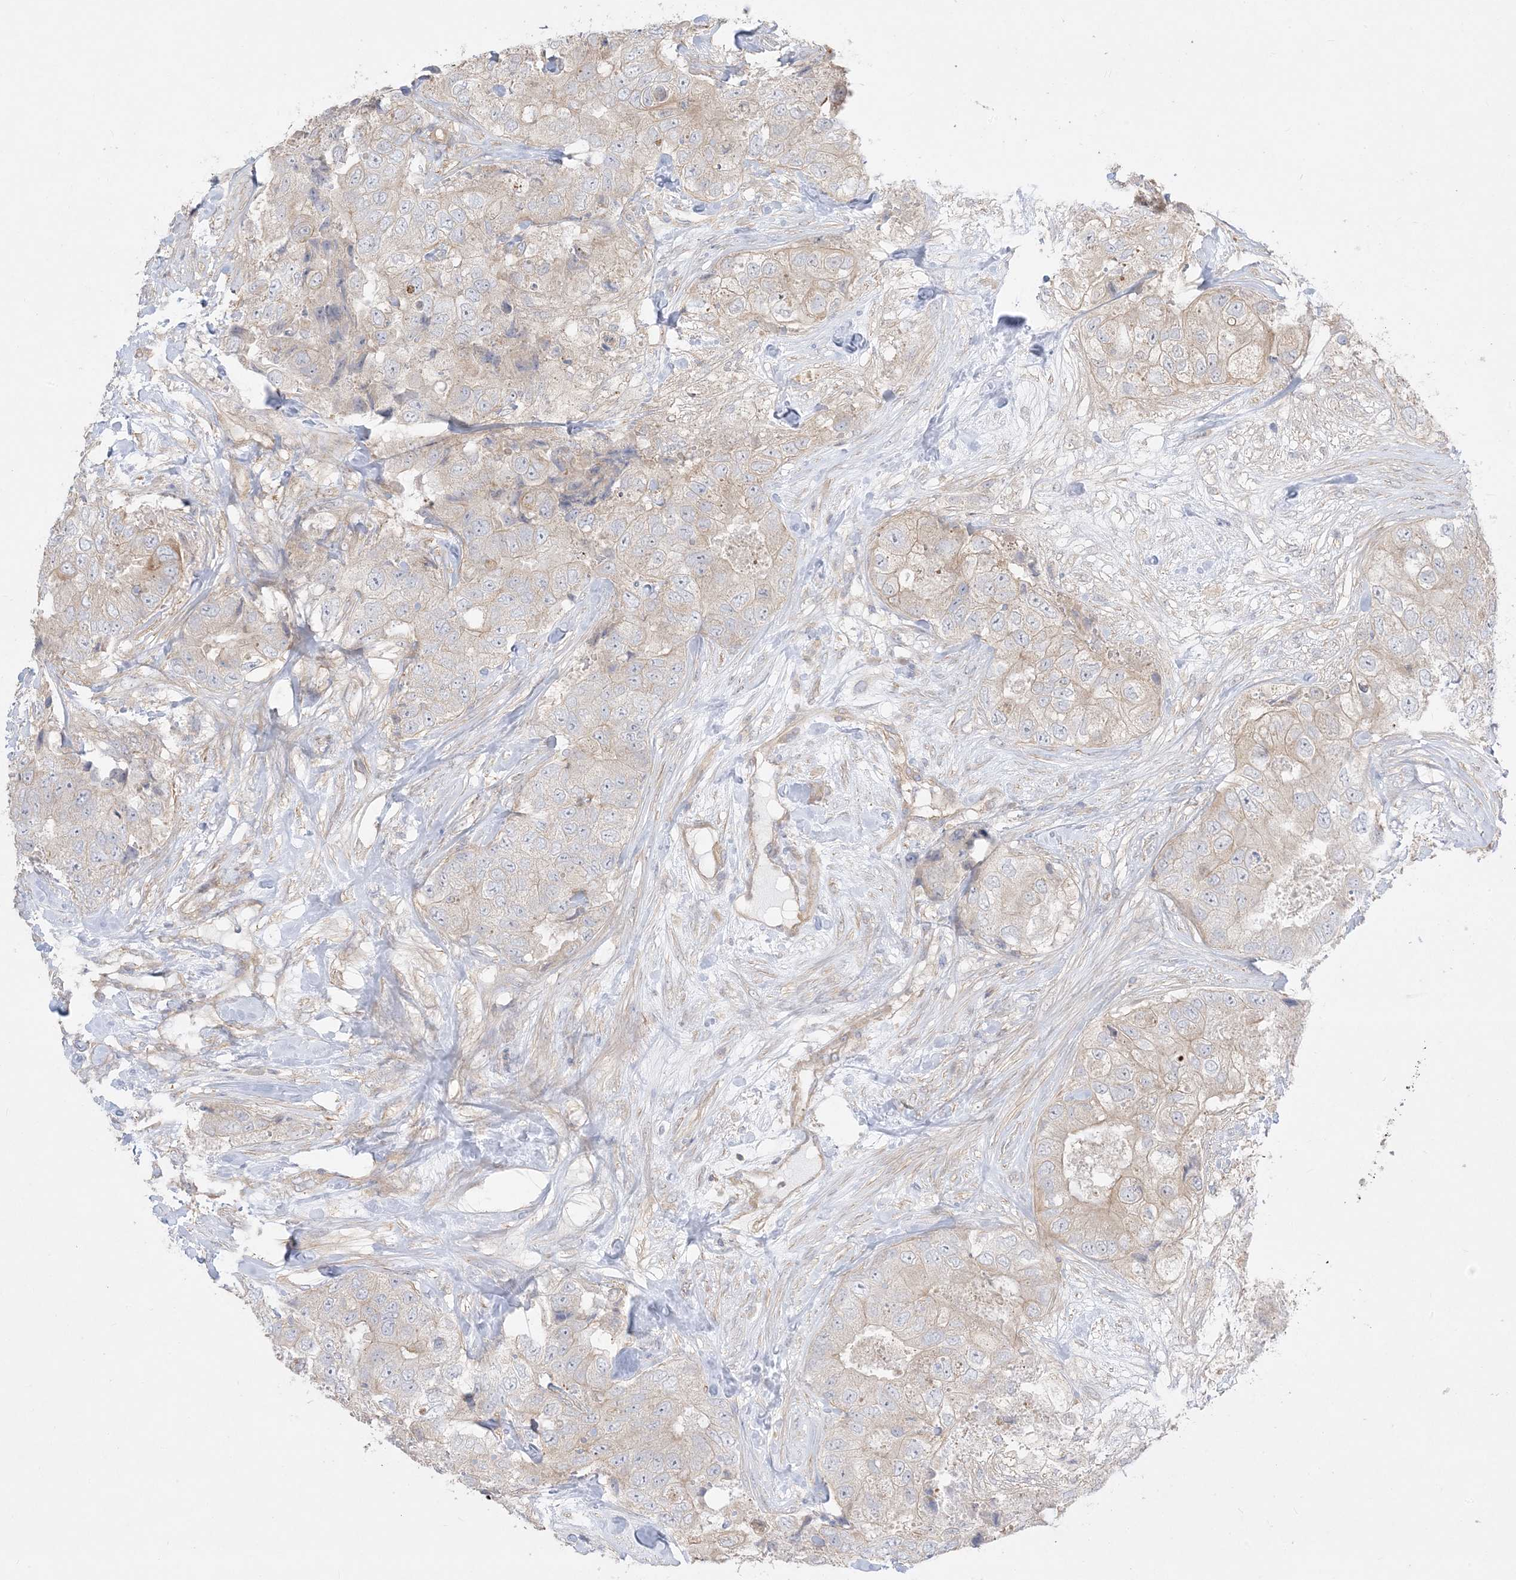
{"staining": {"intensity": "negative", "quantity": "none", "location": "none"}, "tissue": "breast cancer", "cell_type": "Tumor cells", "image_type": "cancer", "snomed": [{"axis": "morphology", "description": "Duct carcinoma"}, {"axis": "topography", "description": "Breast"}], "caption": "IHC photomicrograph of human breast cancer (intraductal carcinoma) stained for a protein (brown), which demonstrates no expression in tumor cells. (DAB (3,3'-diaminobenzidine) immunohistochemistry visualized using brightfield microscopy, high magnification).", "gene": "ARHGEF9", "patient": {"sex": "female", "age": 62}}